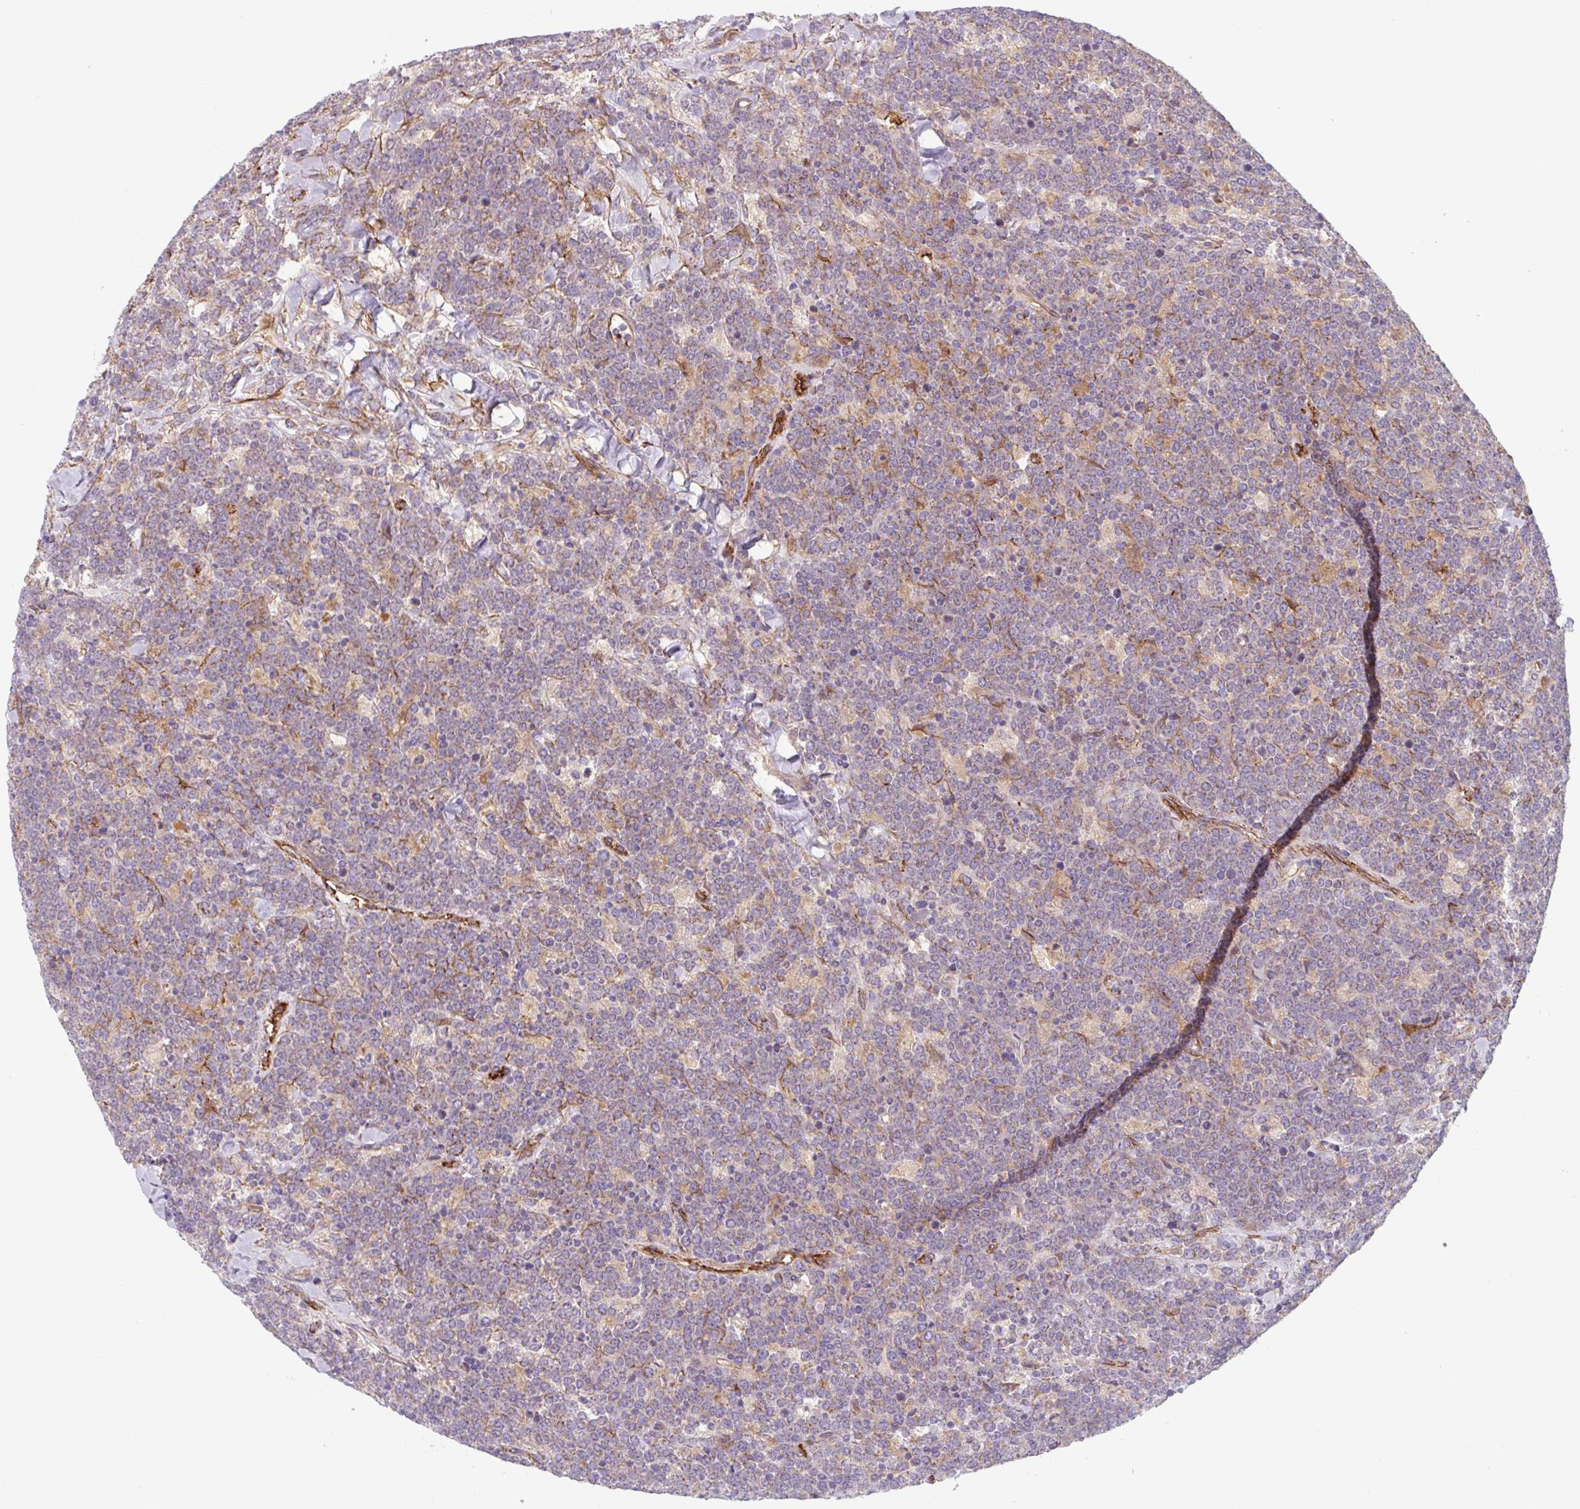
{"staining": {"intensity": "weak", "quantity": ">75%", "location": "cytoplasmic/membranous"}, "tissue": "lymphoma", "cell_type": "Tumor cells", "image_type": "cancer", "snomed": [{"axis": "morphology", "description": "Malignant lymphoma, non-Hodgkin's type, High grade"}, {"axis": "topography", "description": "Small intestine"}], "caption": "Malignant lymphoma, non-Hodgkin's type (high-grade) stained with DAB (3,3'-diaminobenzidine) IHC demonstrates low levels of weak cytoplasmic/membranous expression in approximately >75% of tumor cells.", "gene": "DHFR2", "patient": {"sex": "male", "age": 8}}